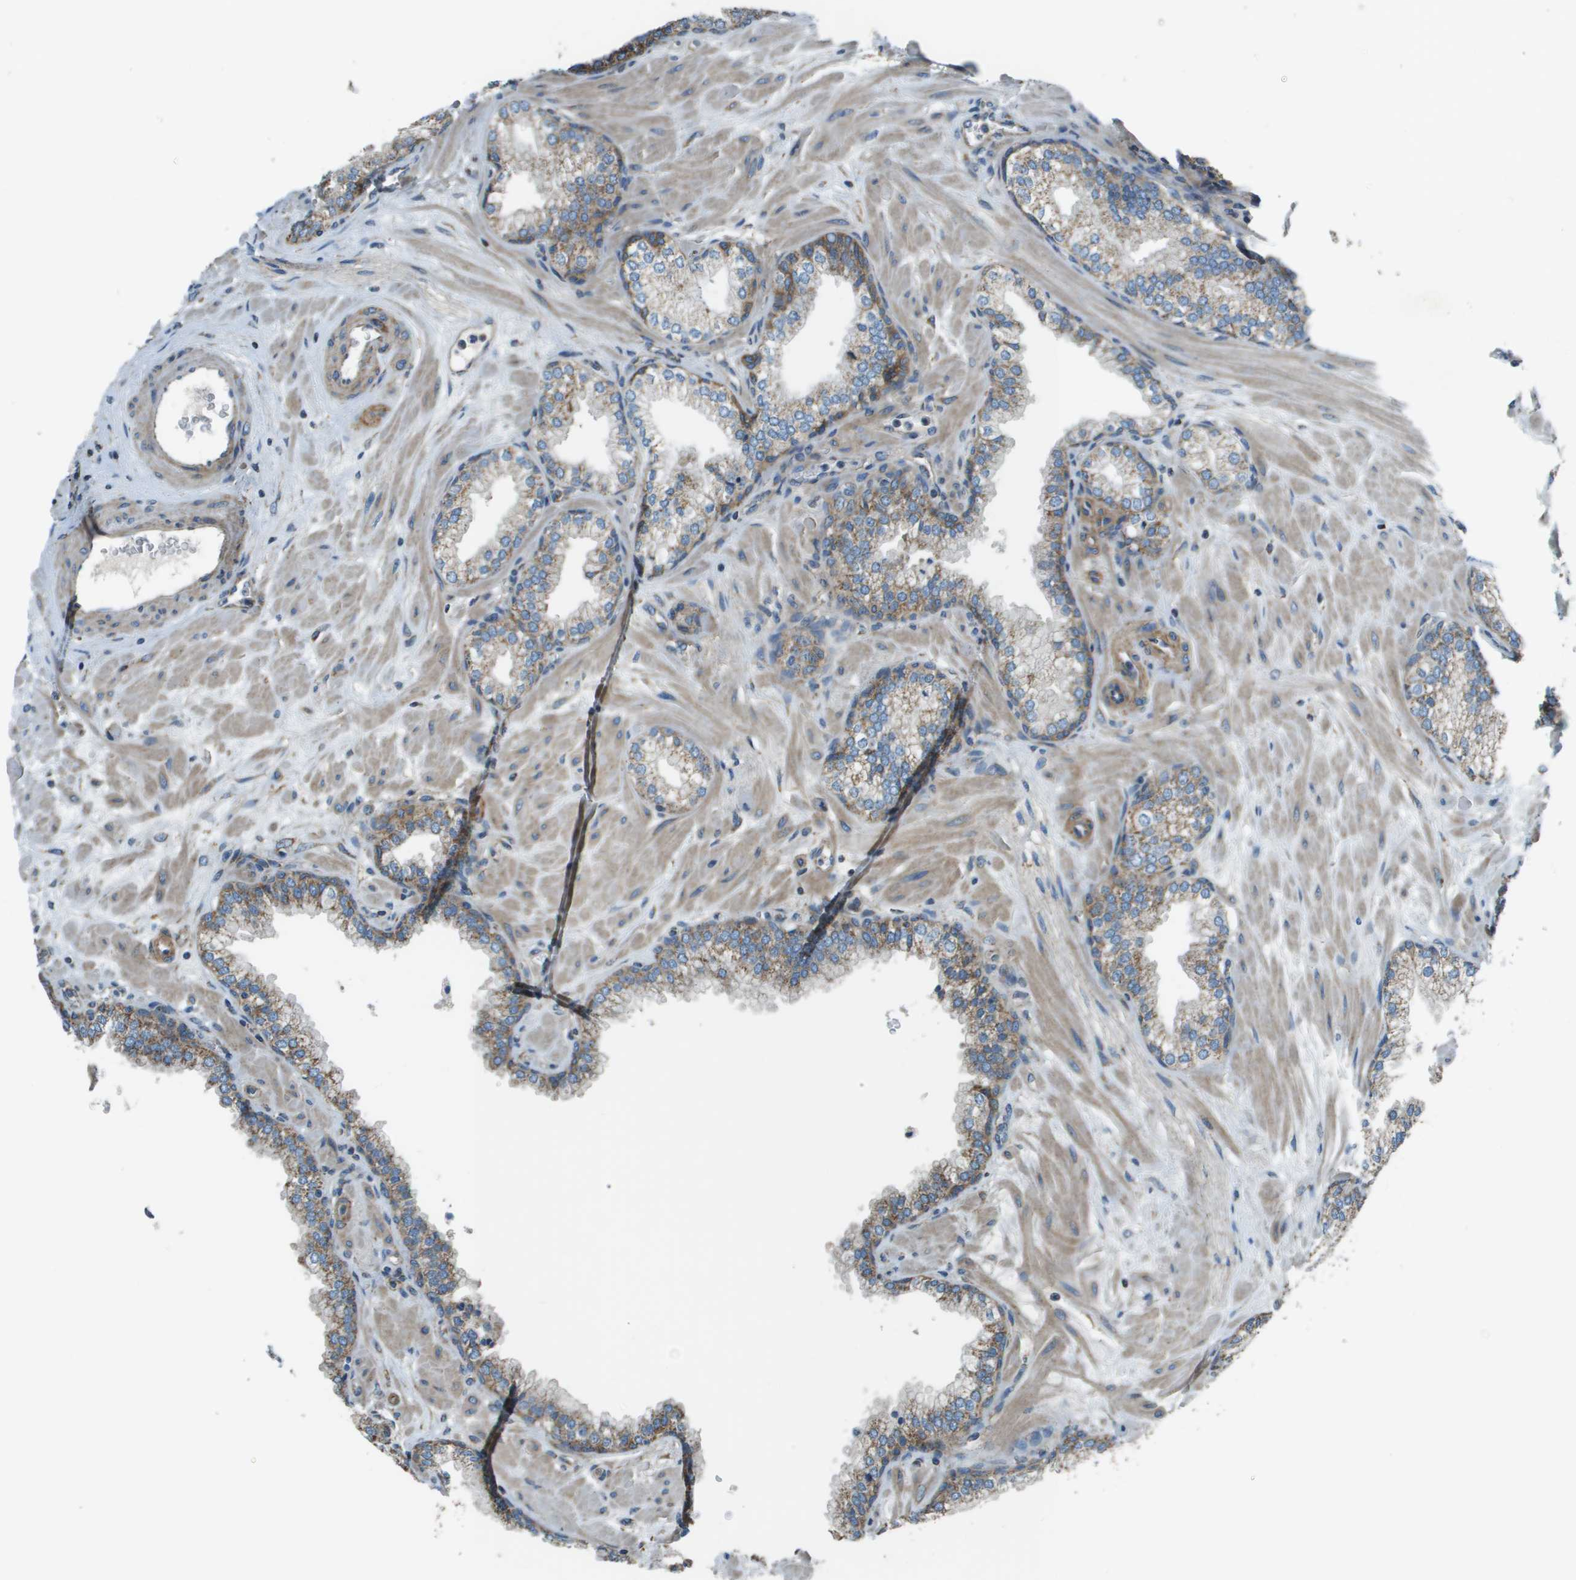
{"staining": {"intensity": "moderate", "quantity": ">75%", "location": "cytoplasmic/membranous"}, "tissue": "prostate", "cell_type": "Glandular cells", "image_type": "normal", "snomed": [{"axis": "morphology", "description": "Normal tissue, NOS"}, {"axis": "morphology", "description": "Urothelial carcinoma, Low grade"}, {"axis": "topography", "description": "Urinary bladder"}, {"axis": "topography", "description": "Prostate"}], "caption": "Prostate stained with DAB (3,3'-diaminobenzidine) immunohistochemistry (IHC) exhibits medium levels of moderate cytoplasmic/membranous positivity in about >75% of glandular cells.", "gene": "TMEM51", "patient": {"sex": "male", "age": 60}}